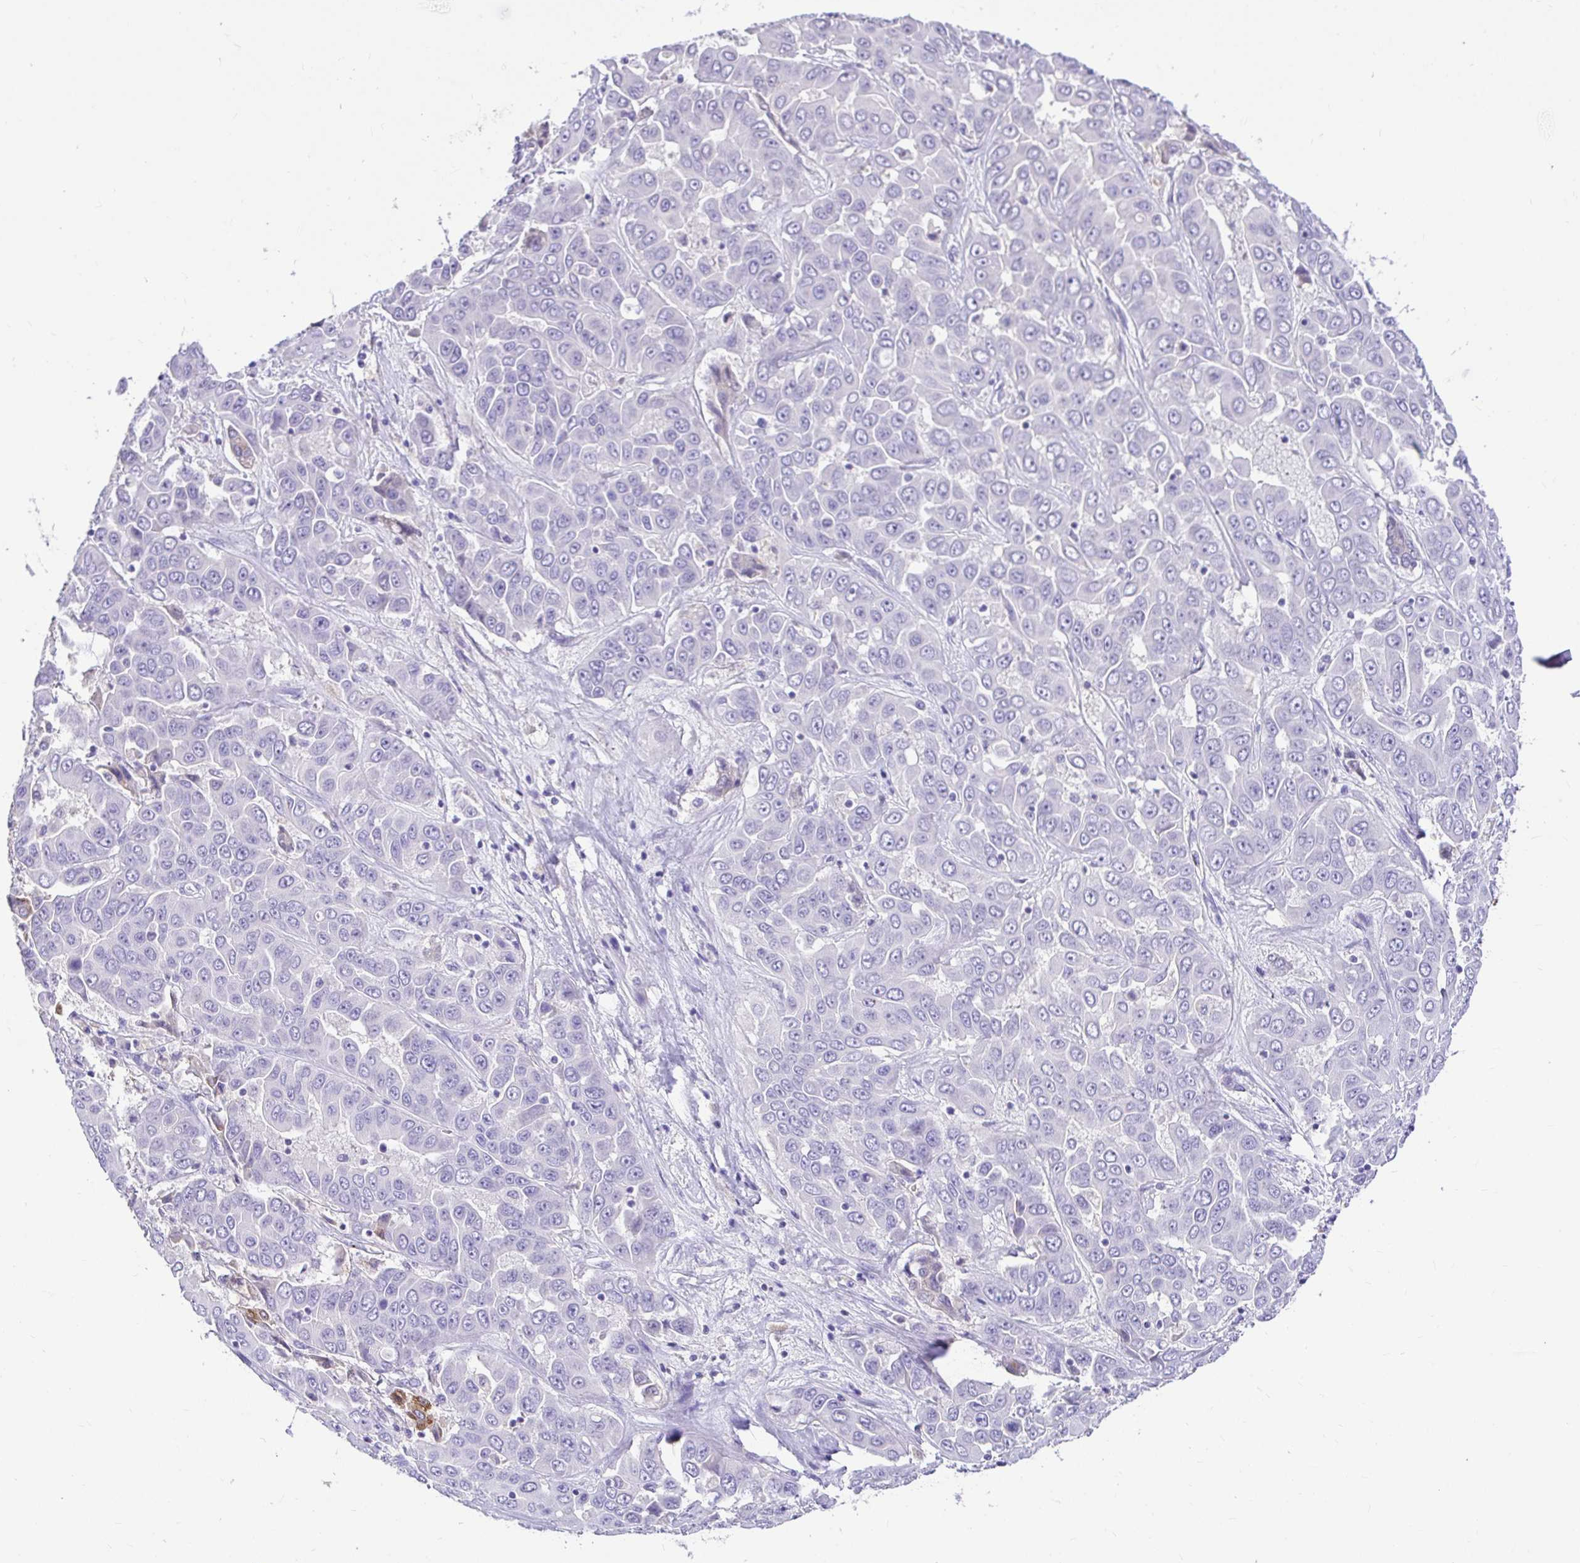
{"staining": {"intensity": "negative", "quantity": "none", "location": "none"}, "tissue": "liver cancer", "cell_type": "Tumor cells", "image_type": "cancer", "snomed": [{"axis": "morphology", "description": "Cholangiocarcinoma"}, {"axis": "topography", "description": "Liver"}], "caption": "The image exhibits no staining of tumor cells in cholangiocarcinoma (liver).", "gene": "CDO1", "patient": {"sex": "female", "age": 52}}